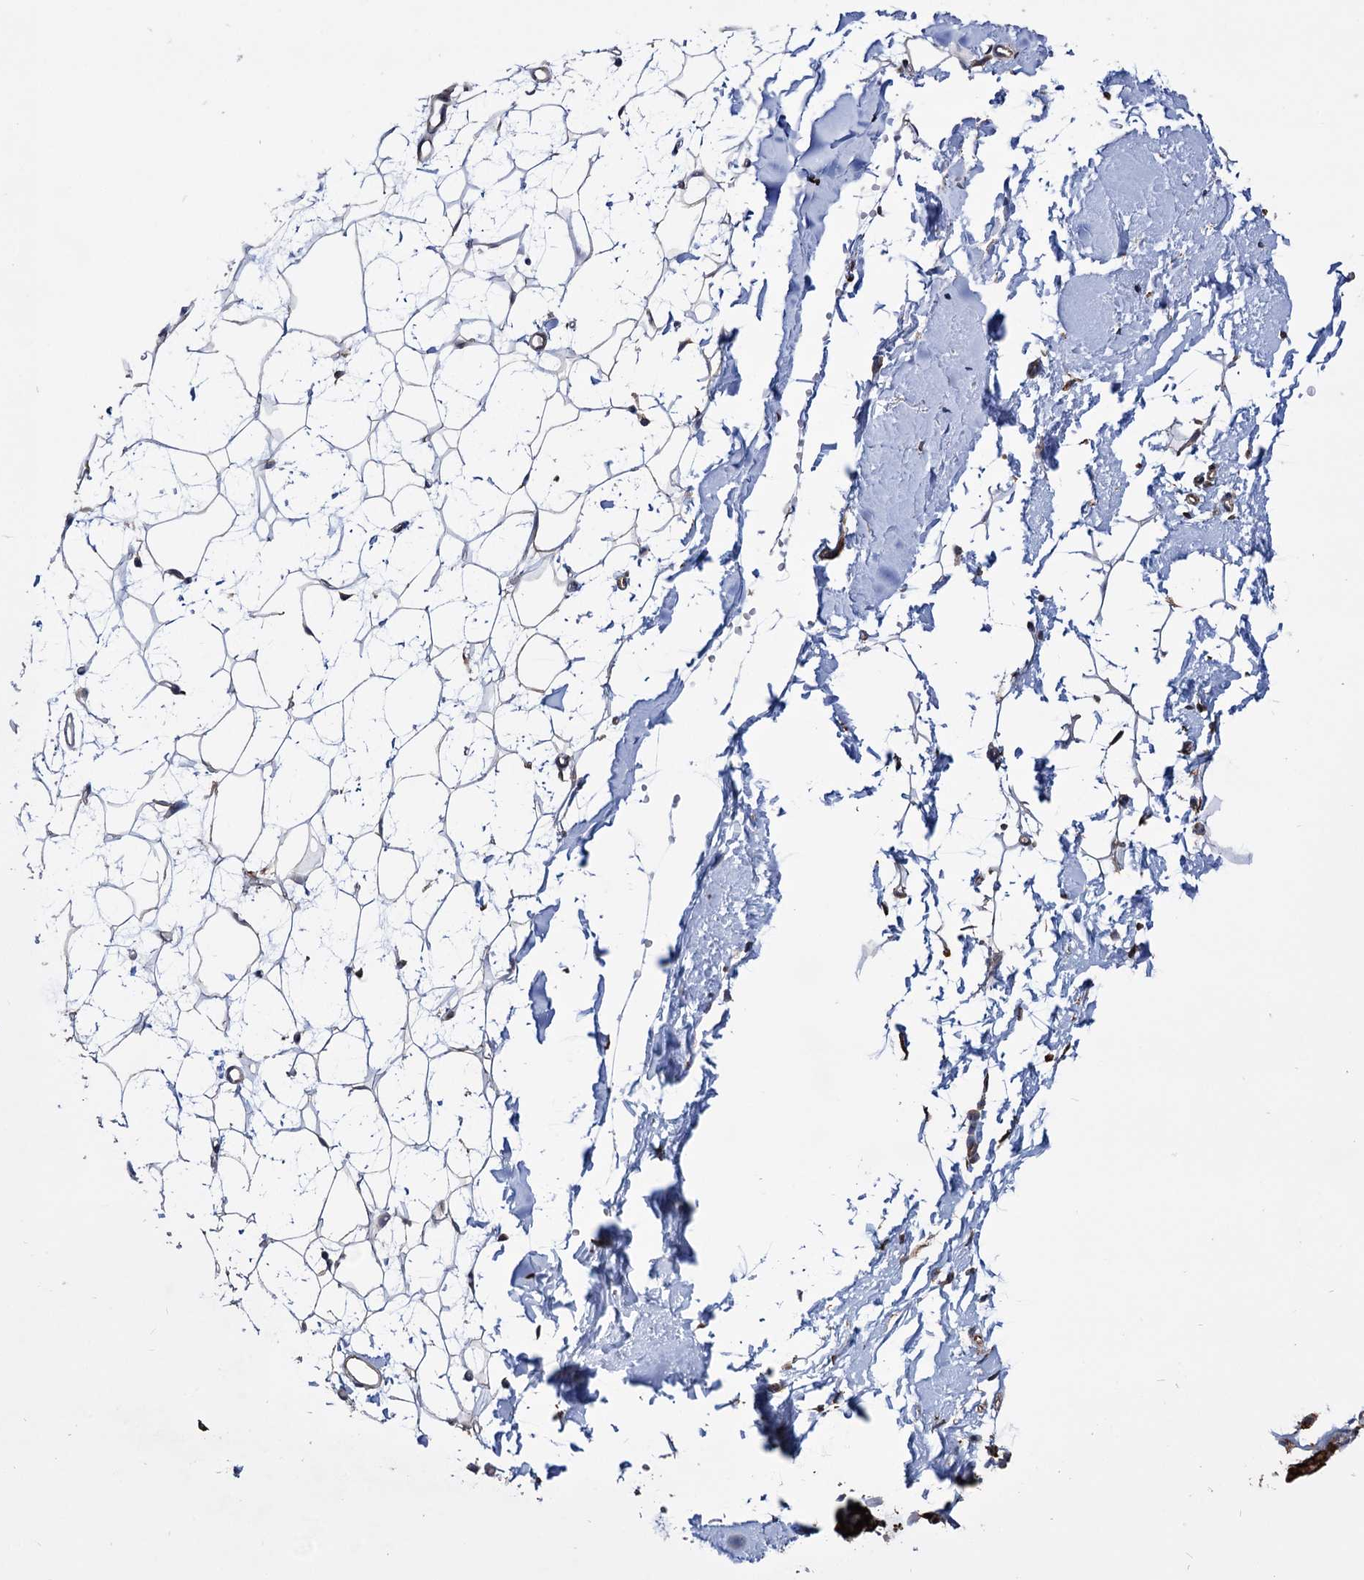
{"staining": {"intensity": "weak", "quantity": "25%-75%", "location": "cytoplasmic/membranous"}, "tissue": "adipose tissue", "cell_type": "Adipocytes", "image_type": "normal", "snomed": [{"axis": "morphology", "description": "Normal tissue, NOS"}, {"axis": "topography", "description": "Breast"}], "caption": "Adipose tissue stained with DAB immunohistochemistry (IHC) reveals low levels of weak cytoplasmic/membranous positivity in approximately 25%-75% of adipocytes. (brown staining indicates protein expression, while blue staining denotes nuclei).", "gene": "CDAN1", "patient": {"sex": "female", "age": 23}}